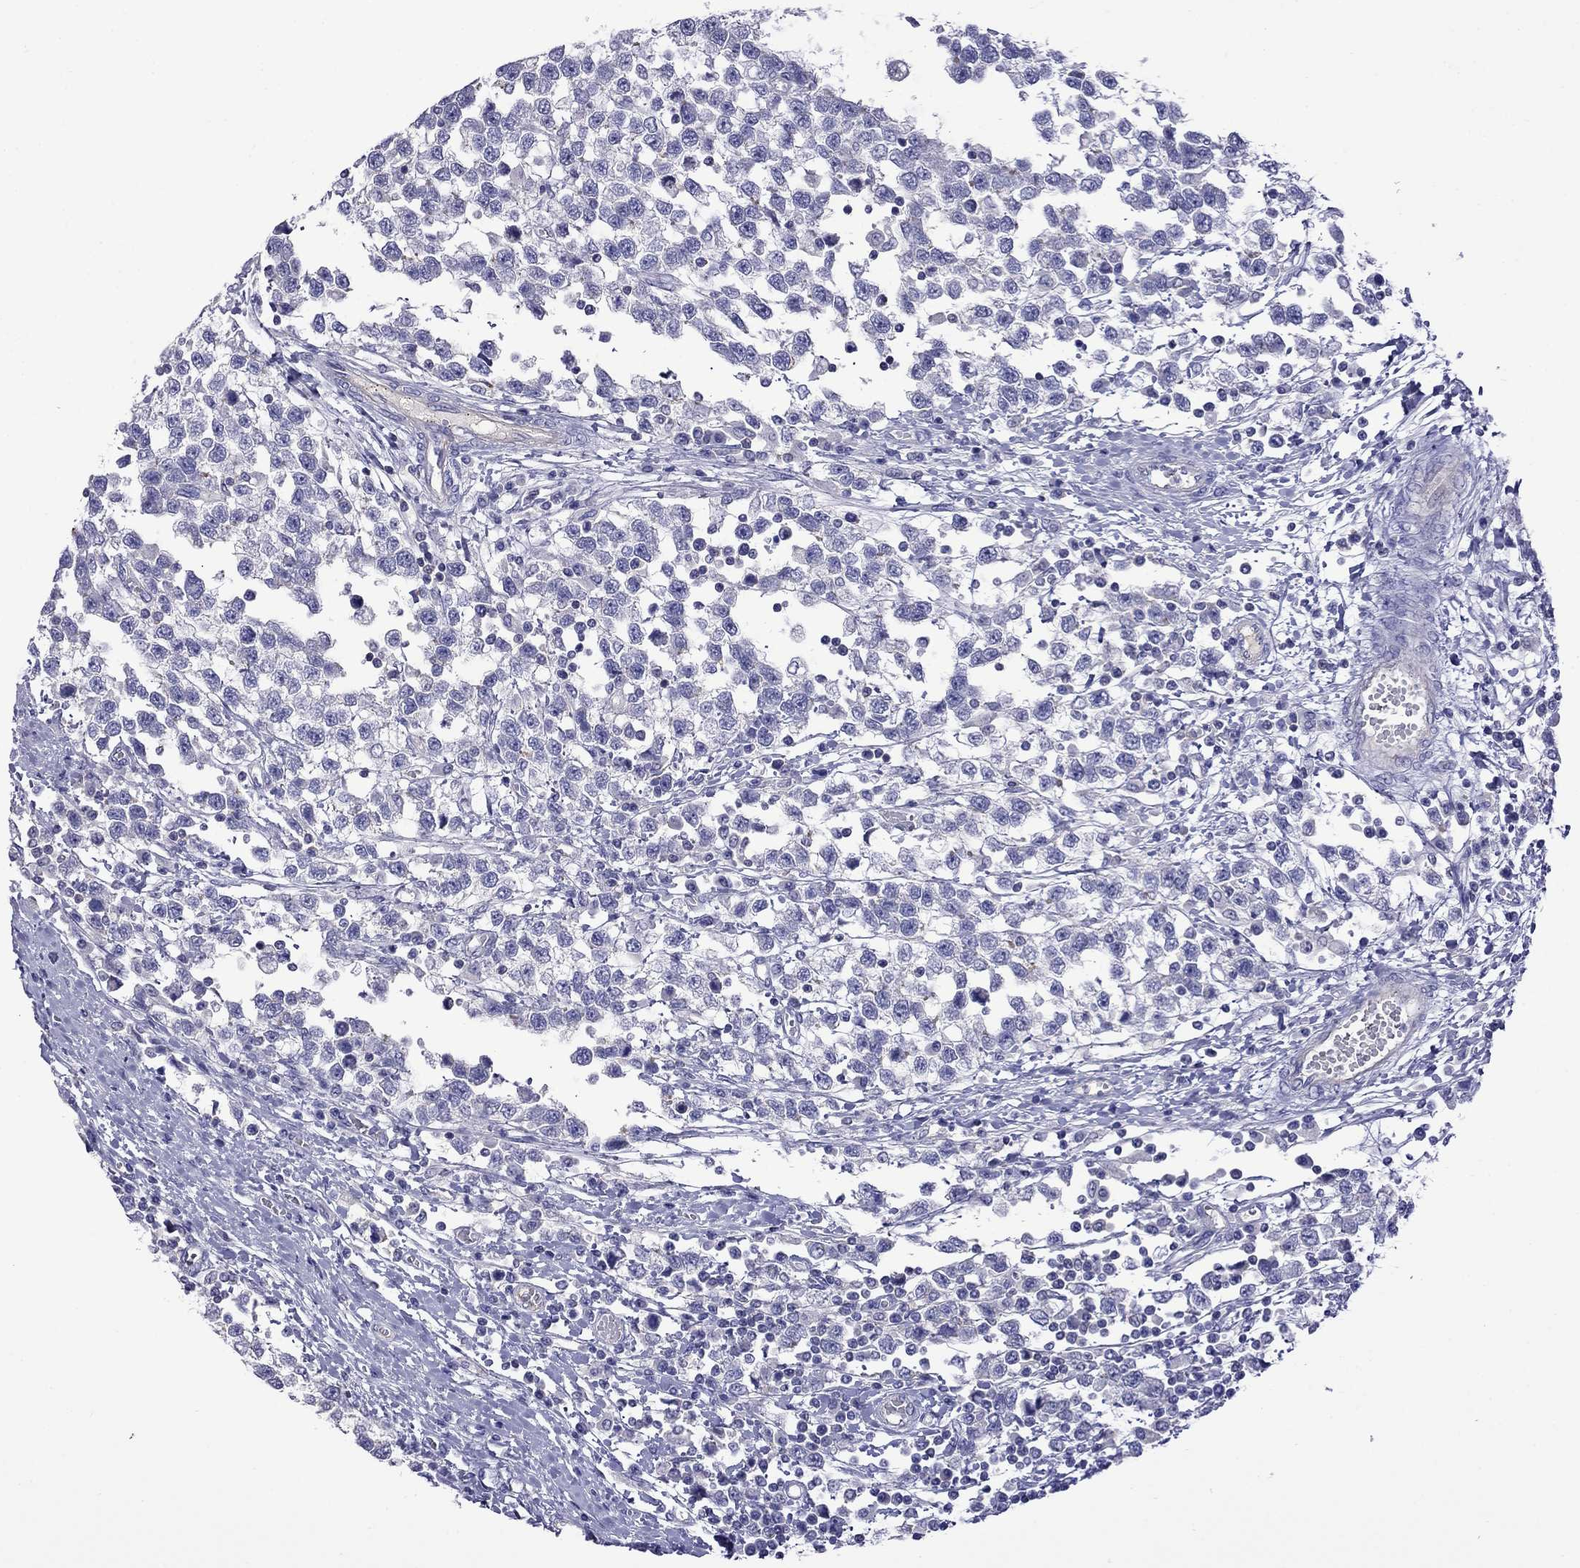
{"staining": {"intensity": "negative", "quantity": "none", "location": "none"}, "tissue": "testis cancer", "cell_type": "Tumor cells", "image_type": "cancer", "snomed": [{"axis": "morphology", "description": "Seminoma, NOS"}, {"axis": "topography", "description": "Testis"}], "caption": "The micrograph exhibits no significant staining in tumor cells of testis seminoma. (DAB immunohistochemistry with hematoxylin counter stain).", "gene": "STAR", "patient": {"sex": "male", "age": 34}}